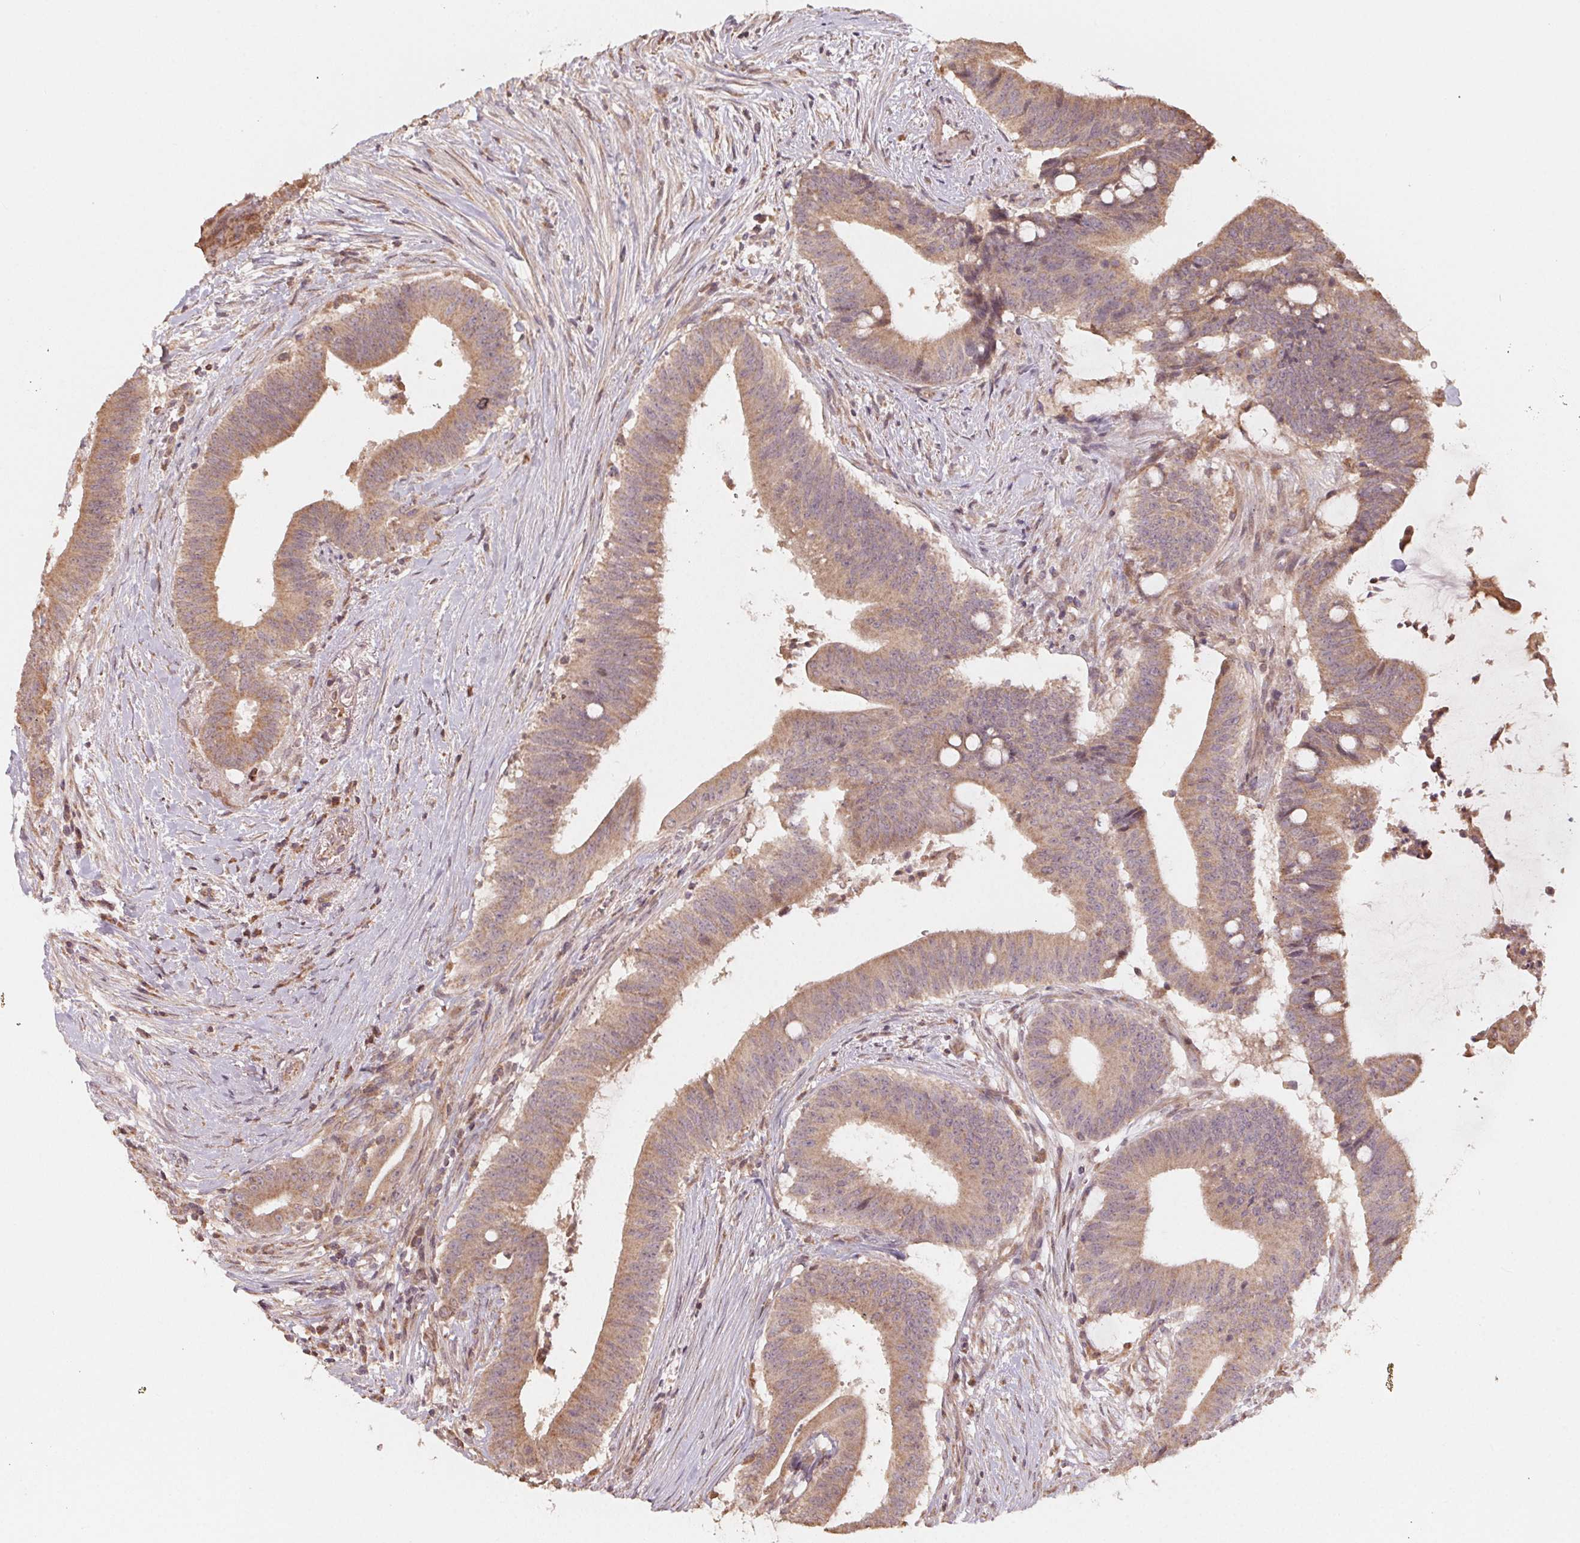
{"staining": {"intensity": "moderate", "quantity": ">75%", "location": "cytoplasmic/membranous"}, "tissue": "colorectal cancer", "cell_type": "Tumor cells", "image_type": "cancer", "snomed": [{"axis": "morphology", "description": "Adenocarcinoma, NOS"}, {"axis": "topography", "description": "Colon"}], "caption": "A photomicrograph of adenocarcinoma (colorectal) stained for a protein exhibits moderate cytoplasmic/membranous brown staining in tumor cells. (brown staining indicates protein expression, while blue staining denotes nuclei).", "gene": "WBP2", "patient": {"sex": "female", "age": 43}}